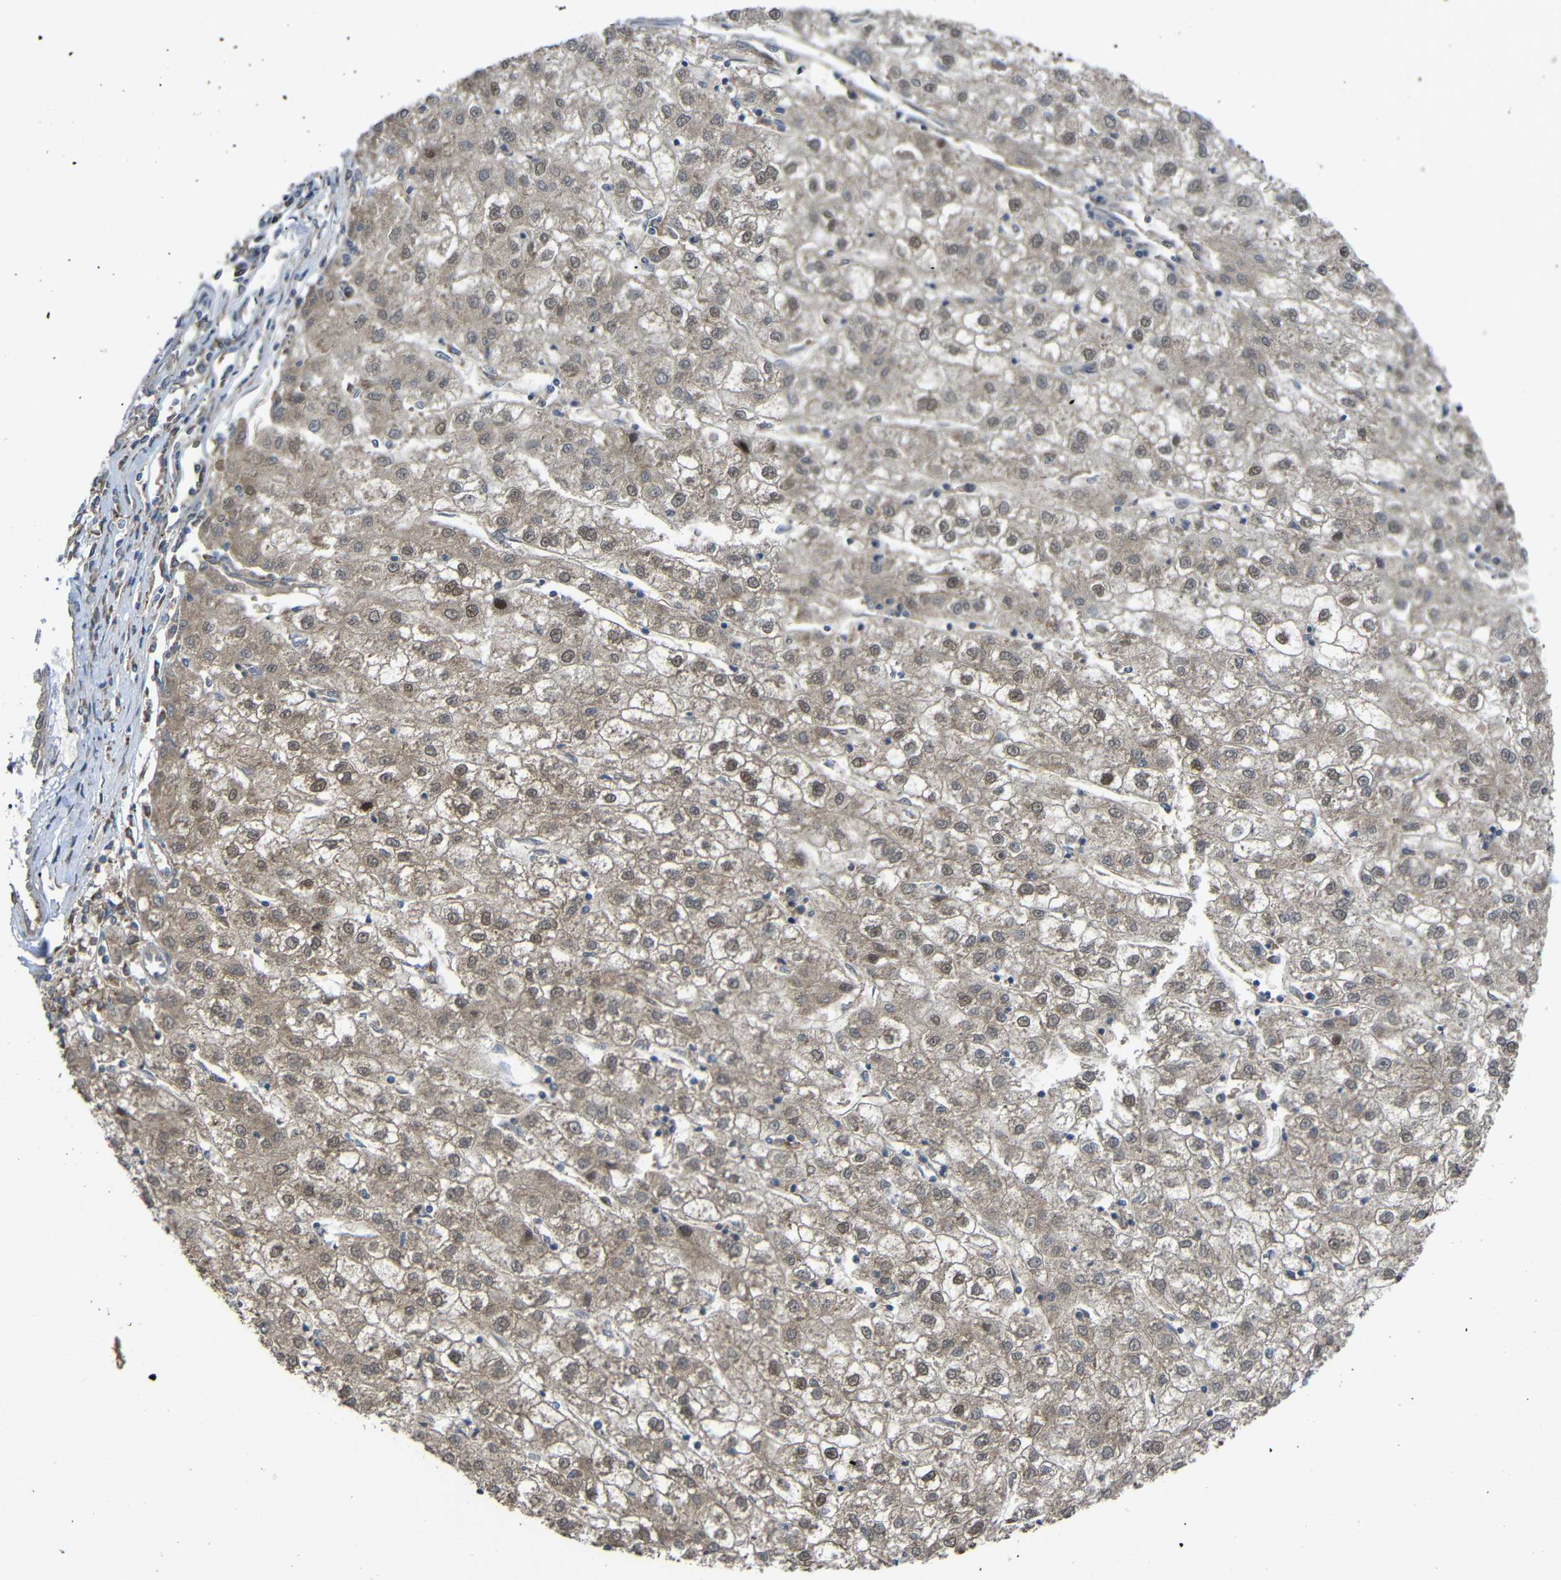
{"staining": {"intensity": "weak", "quantity": ">75%", "location": "cytoplasmic/membranous,nuclear"}, "tissue": "liver cancer", "cell_type": "Tumor cells", "image_type": "cancer", "snomed": [{"axis": "morphology", "description": "Carcinoma, Hepatocellular, NOS"}, {"axis": "topography", "description": "Liver"}], "caption": "Immunohistochemistry (DAB (3,3'-diaminobenzidine)) staining of human liver cancer exhibits weak cytoplasmic/membranous and nuclear protein staining in about >75% of tumor cells.", "gene": "CHST9", "patient": {"sex": "male", "age": 72}}